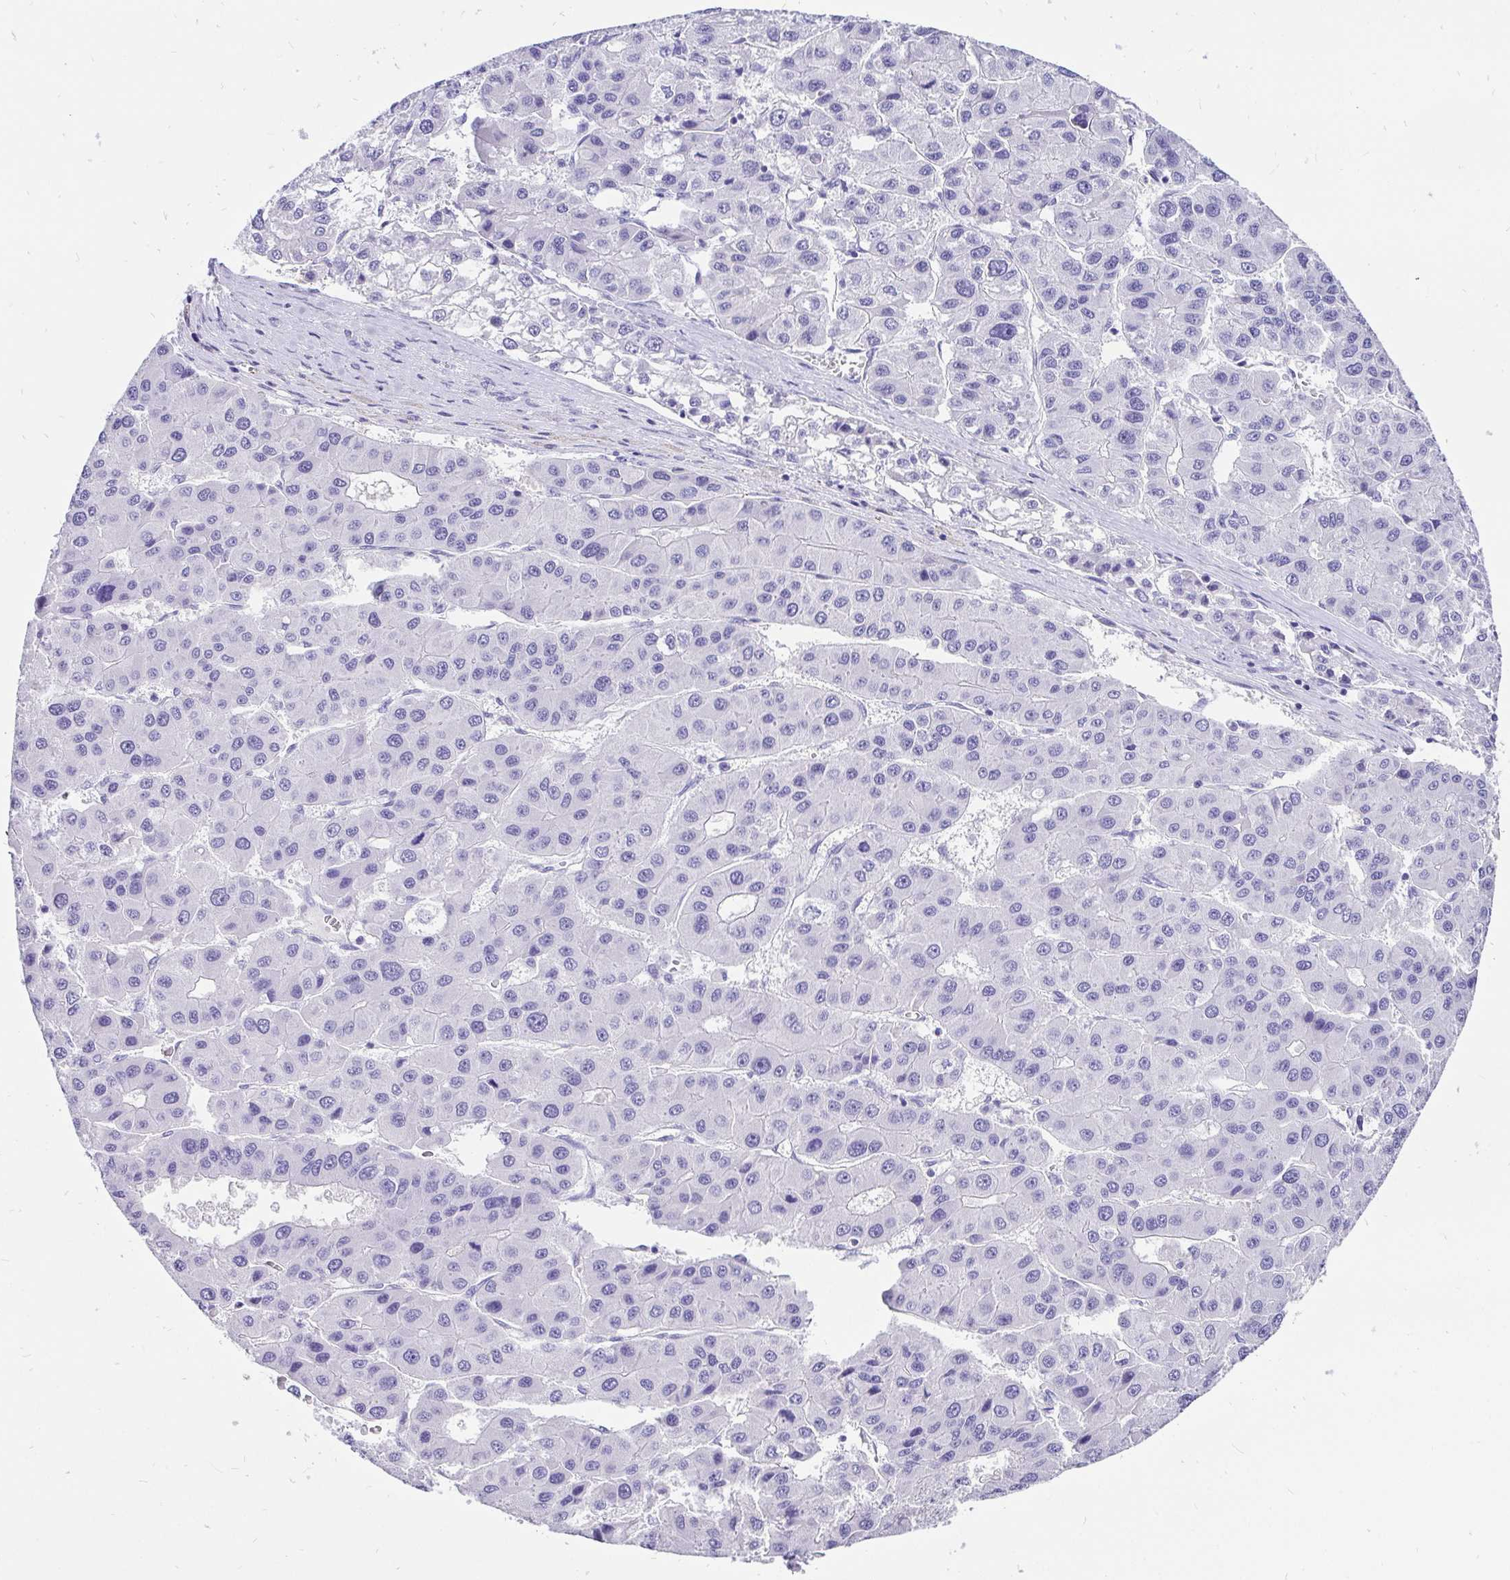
{"staining": {"intensity": "negative", "quantity": "none", "location": "none"}, "tissue": "liver cancer", "cell_type": "Tumor cells", "image_type": "cancer", "snomed": [{"axis": "morphology", "description": "Carcinoma, Hepatocellular, NOS"}, {"axis": "topography", "description": "Liver"}], "caption": "High power microscopy photomicrograph of an immunohistochemistry micrograph of hepatocellular carcinoma (liver), revealing no significant staining in tumor cells.", "gene": "KRT13", "patient": {"sex": "male", "age": 73}}